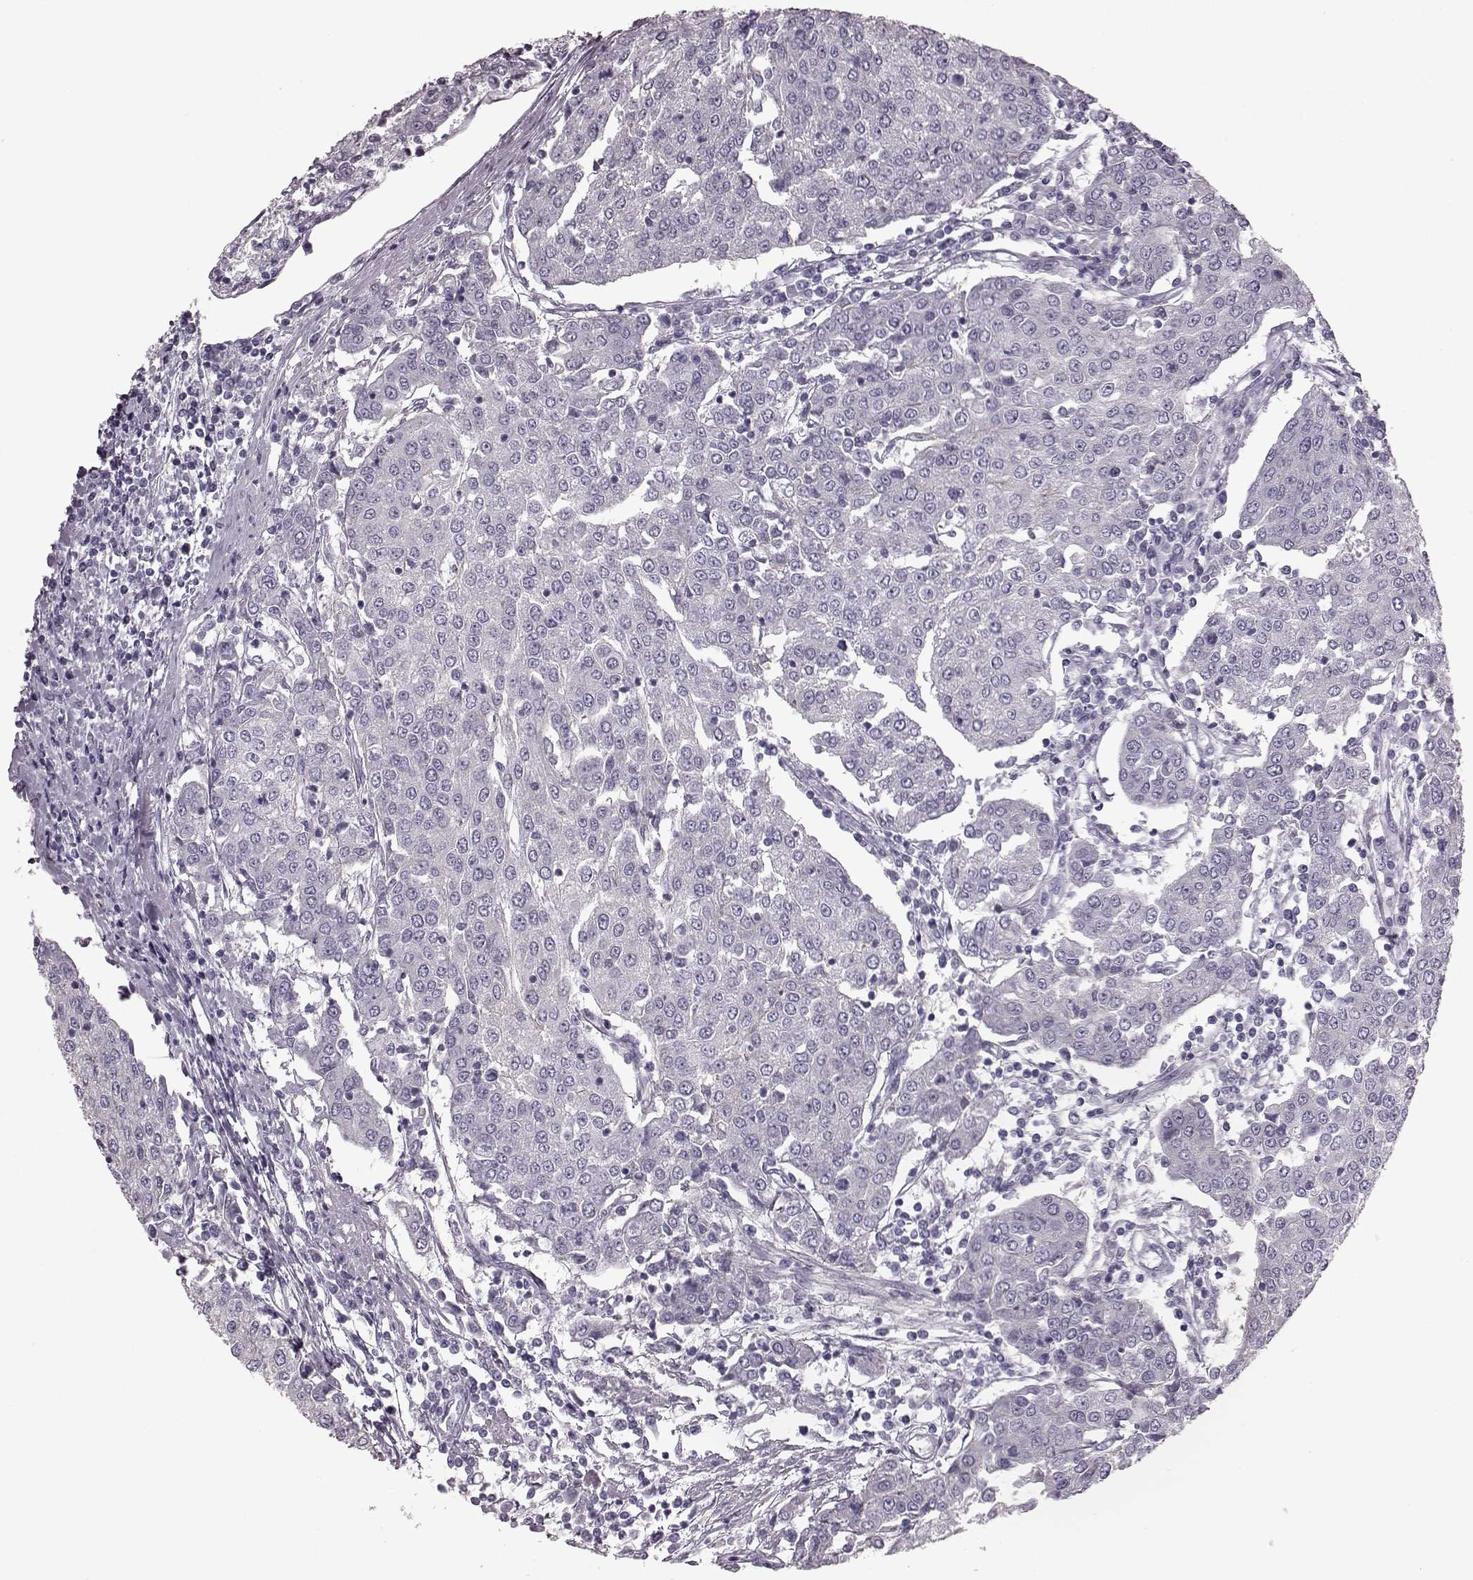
{"staining": {"intensity": "negative", "quantity": "none", "location": "none"}, "tissue": "urothelial cancer", "cell_type": "Tumor cells", "image_type": "cancer", "snomed": [{"axis": "morphology", "description": "Urothelial carcinoma, High grade"}, {"axis": "topography", "description": "Urinary bladder"}], "caption": "Tumor cells are negative for brown protein staining in urothelial cancer. (Stains: DAB (3,3'-diaminobenzidine) immunohistochemistry with hematoxylin counter stain, Microscopy: brightfield microscopy at high magnification).", "gene": "CRYBA2", "patient": {"sex": "female", "age": 85}}